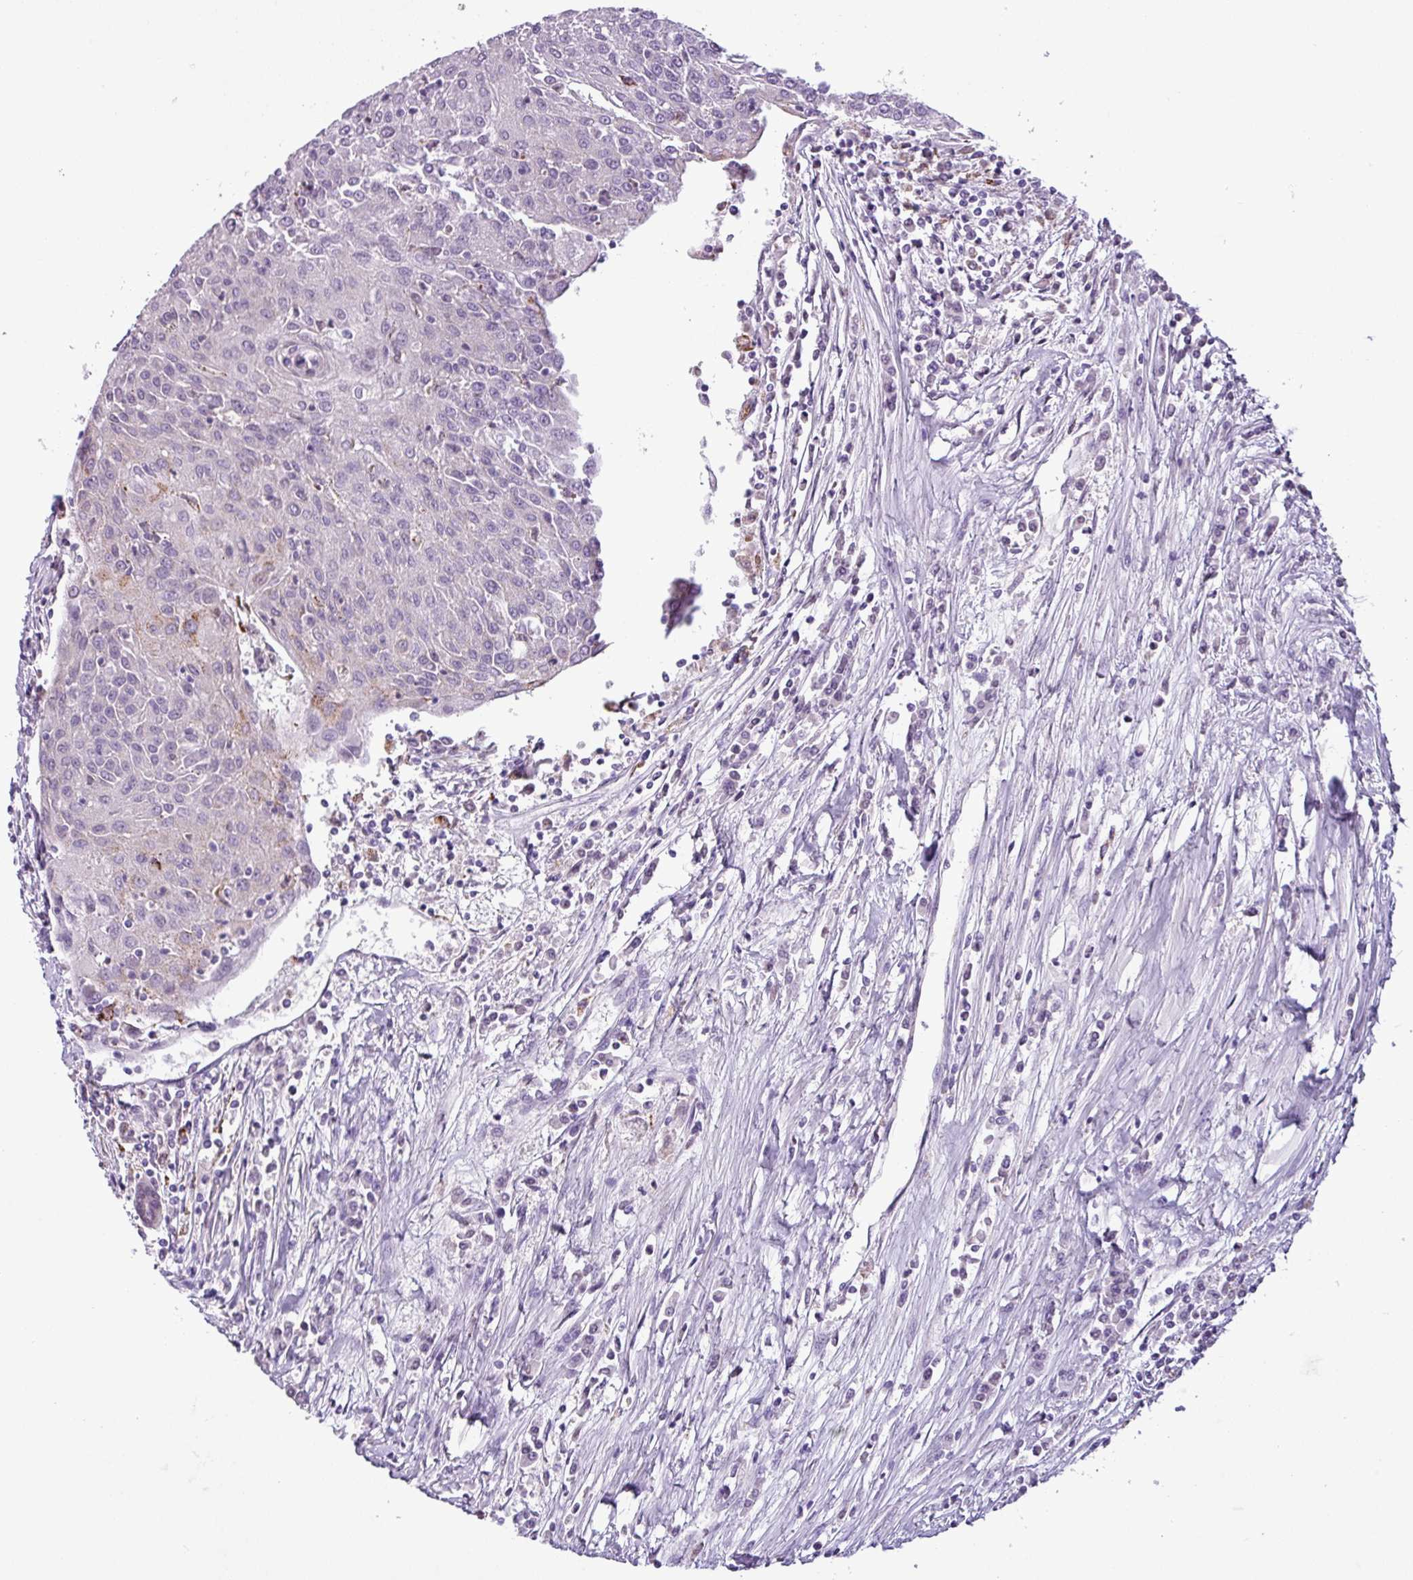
{"staining": {"intensity": "negative", "quantity": "none", "location": "none"}, "tissue": "urothelial cancer", "cell_type": "Tumor cells", "image_type": "cancer", "snomed": [{"axis": "morphology", "description": "Urothelial carcinoma, High grade"}, {"axis": "topography", "description": "Urinary bladder"}], "caption": "There is no significant expression in tumor cells of urothelial carcinoma (high-grade).", "gene": "ZNF667", "patient": {"sex": "female", "age": 85}}